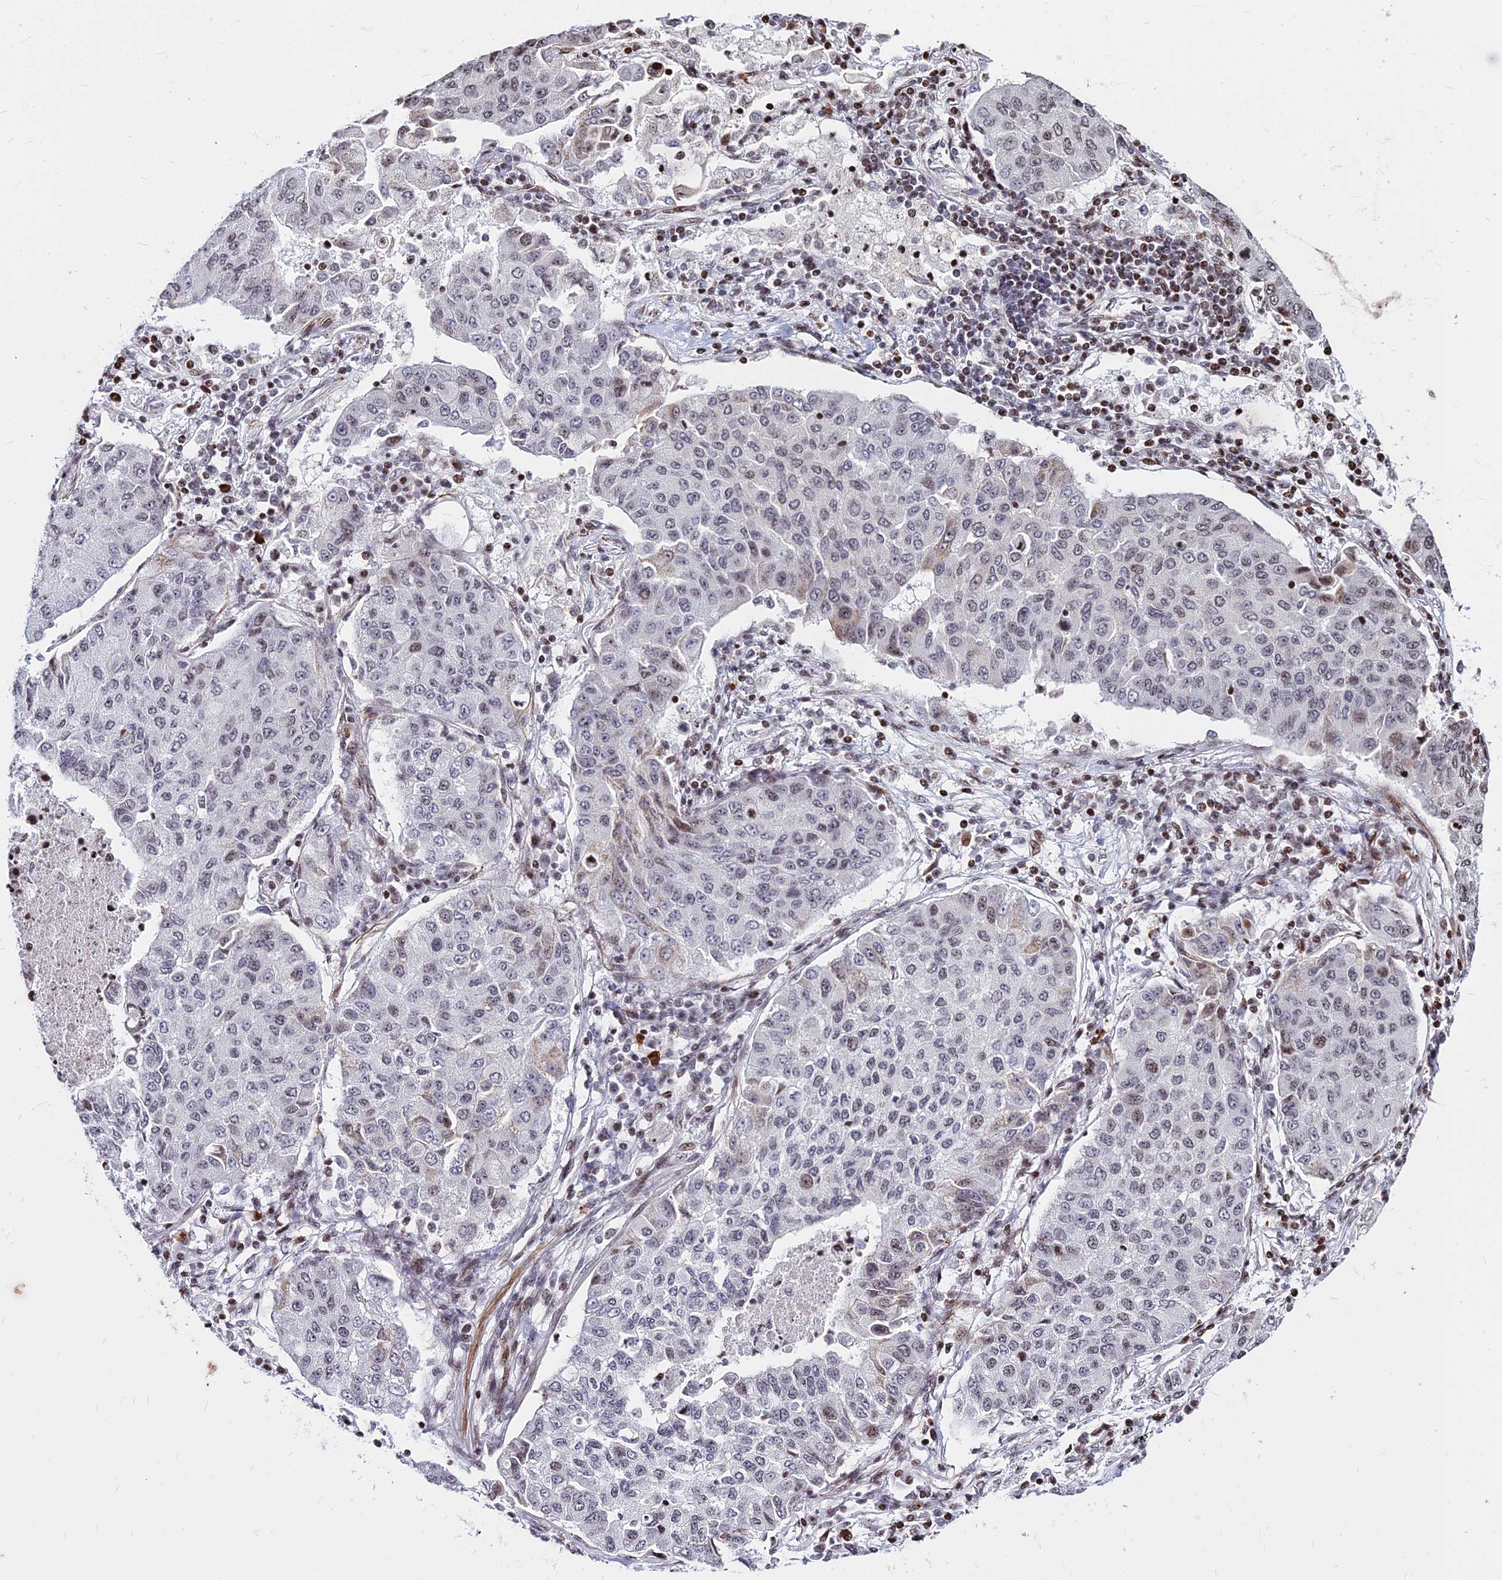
{"staining": {"intensity": "weak", "quantity": "<25%", "location": "nuclear"}, "tissue": "lung cancer", "cell_type": "Tumor cells", "image_type": "cancer", "snomed": [{"axis": "morphology", "description": "Squamous cell carcinoma, NOS"}, {"axis": "topography", "description": "Lung"}], "caption": "DAB (3,3'-diaminobenzidine) immunohistochemical staining of human lung cancer (squamous cell carcinoma) demonstrates no significant expression in tumor cells.", "gene": "NYAP2", "patient": {"sex": "male", "age": 74}}